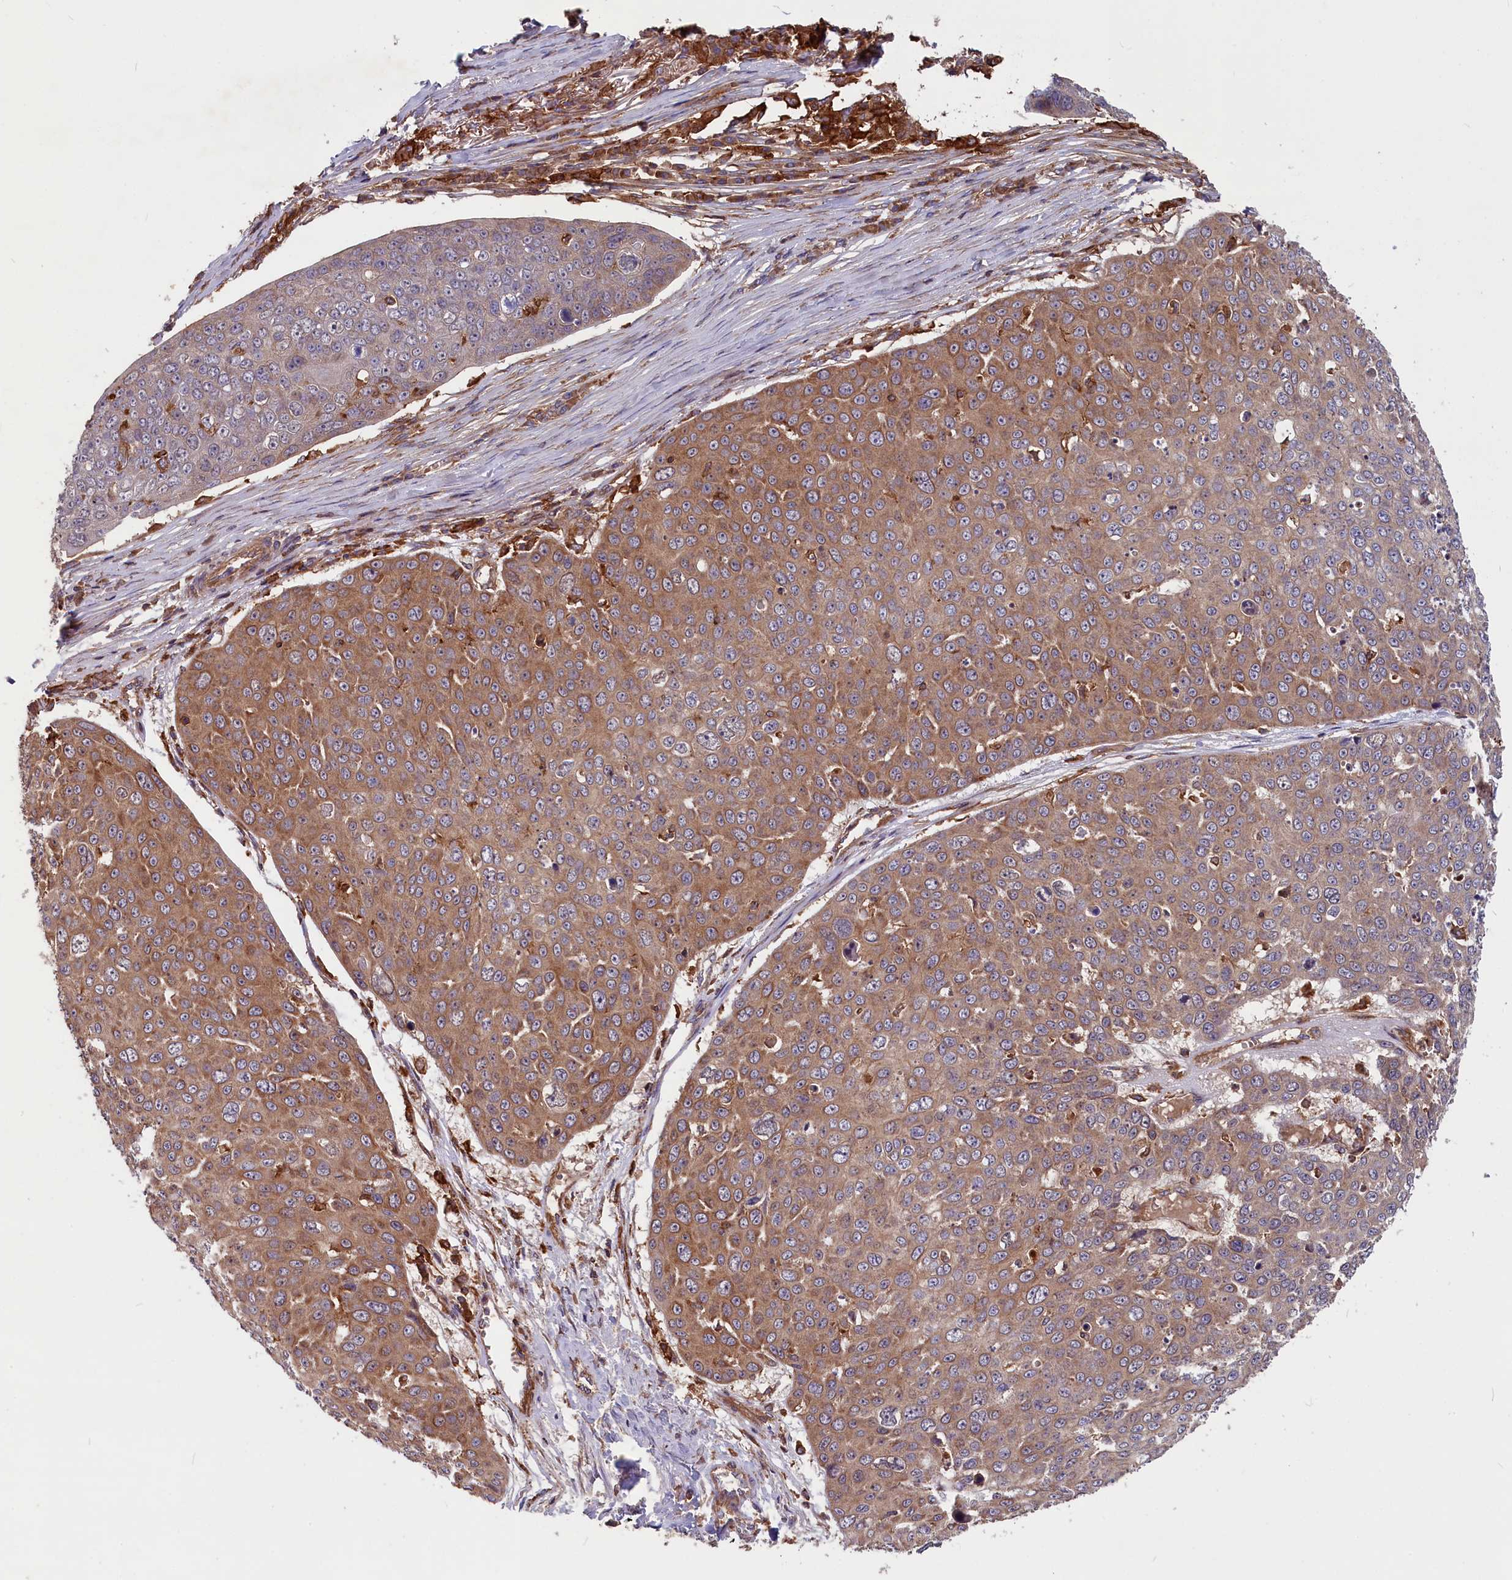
{"staining": {"intensity": "moderate", "quantity": "25%-75%", "location": "cytoplasmic/membranous"}, "tissue": "skin cancer", "cell_type": "Tumor cells", "image_type": "cancer", "snomed": [{"axis": "morphology", "description": "Squamous cell carcinoma, NOS"}, {"axis": "topography", "description": "Skin"}], "caption": "About 25%-75% of tumor cells in squamous cell carcinoma (skin) reveal moderate cytoplasmic/membranous protein positivity as visualized by brown immunohistochemical staining.", "gene": "MYO9B", "patient": {"sex": "male", "age": 71}}